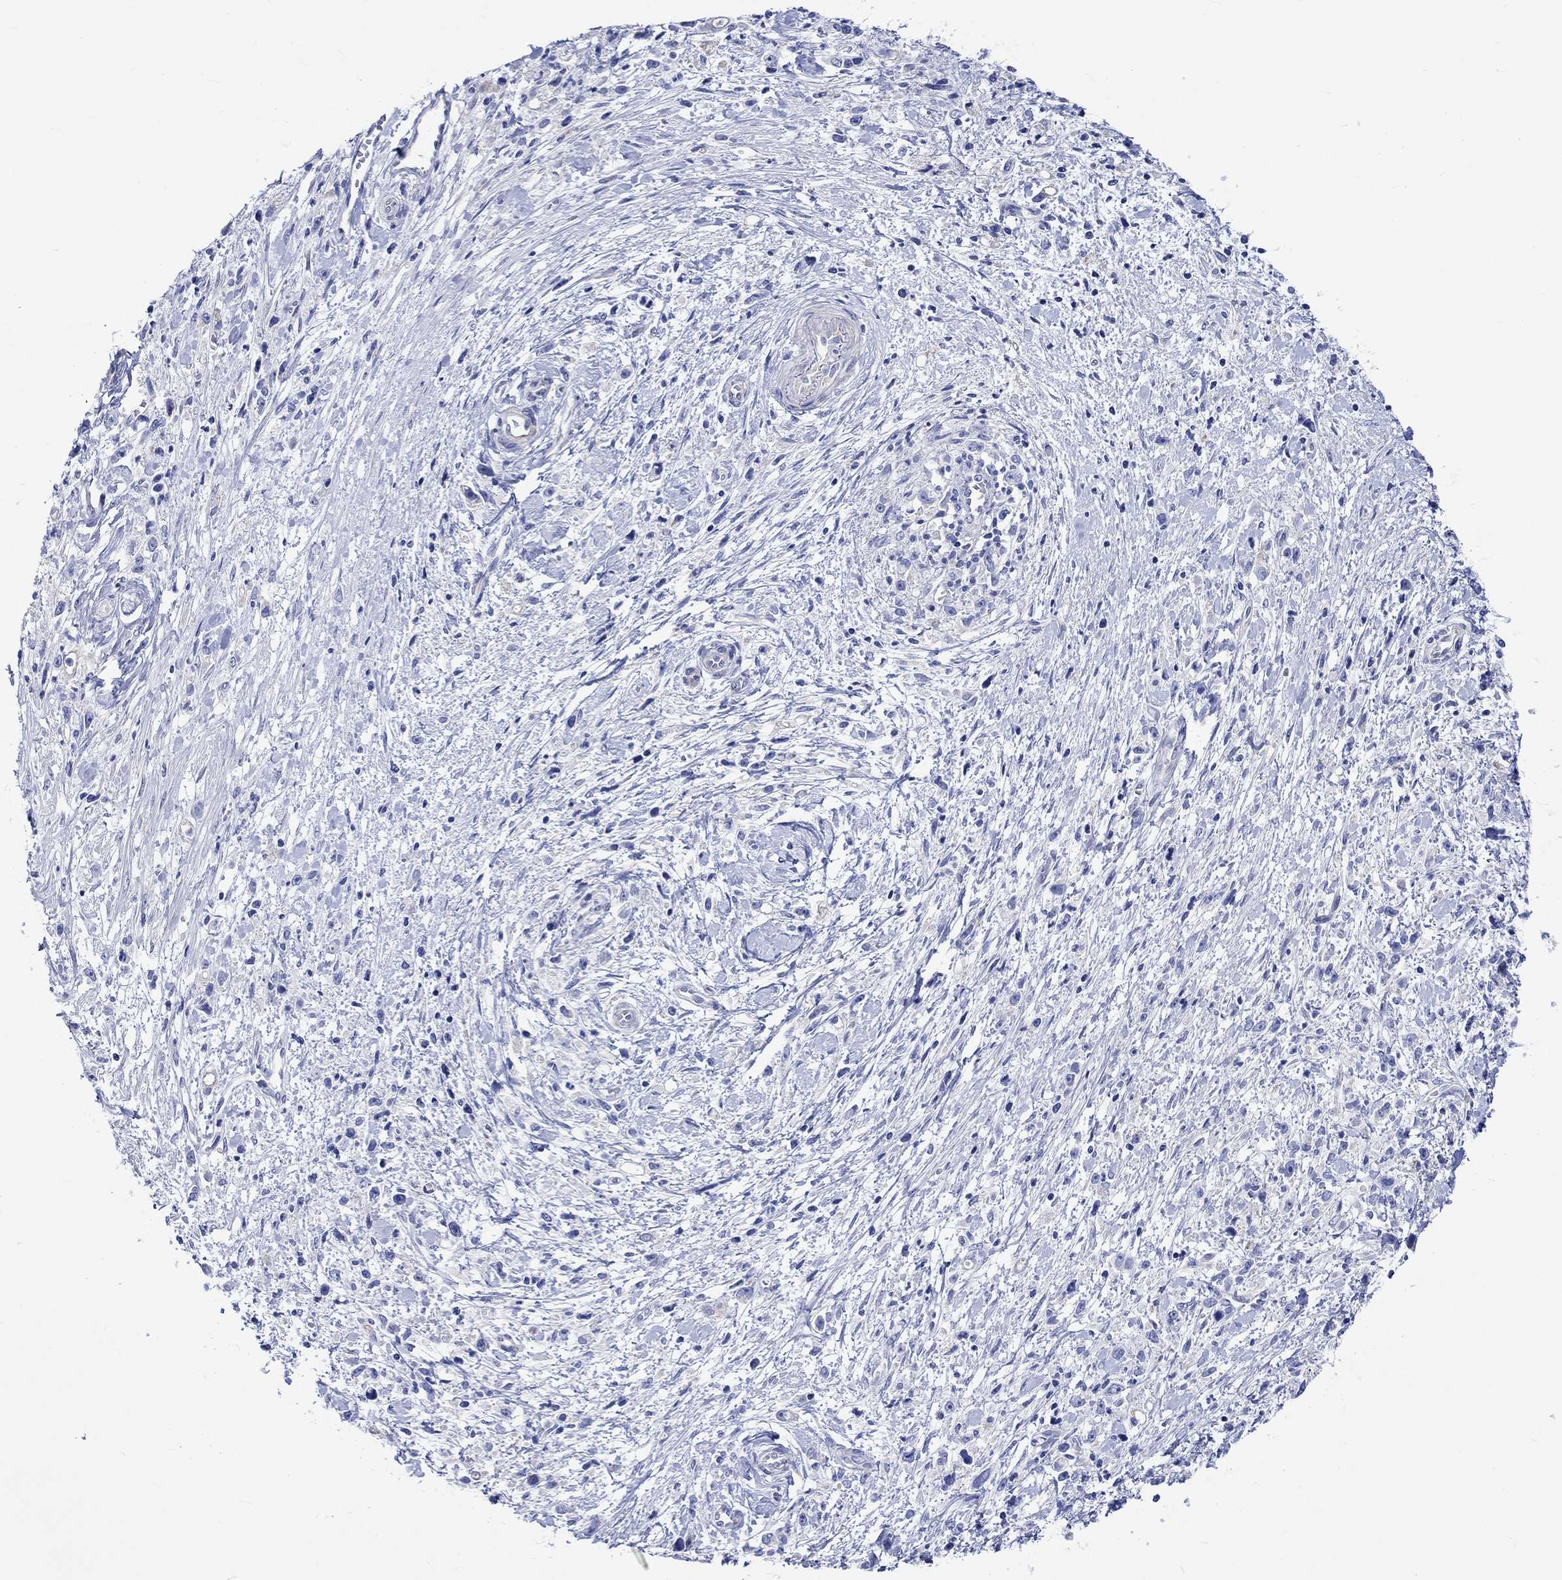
{"staining": {"intensity": "negative", "quantity": "none", "location": "none"}, "tissue": "stomach cancer", "cell_type": "Tumor cells", "image_type": "cancer", "snomed": [{"axis": "morphology", "description": "Adenocarcinoma, NOS"}, {"axis": "topography", "description": "Stomach"}], "caption": "DAB immunohistochemical staining of human adenocarcinoma (stomach) reveals no significant staining in tumor cells.", "gene": "HARBI1", "patient": {"sex": "female", "age": 59}}